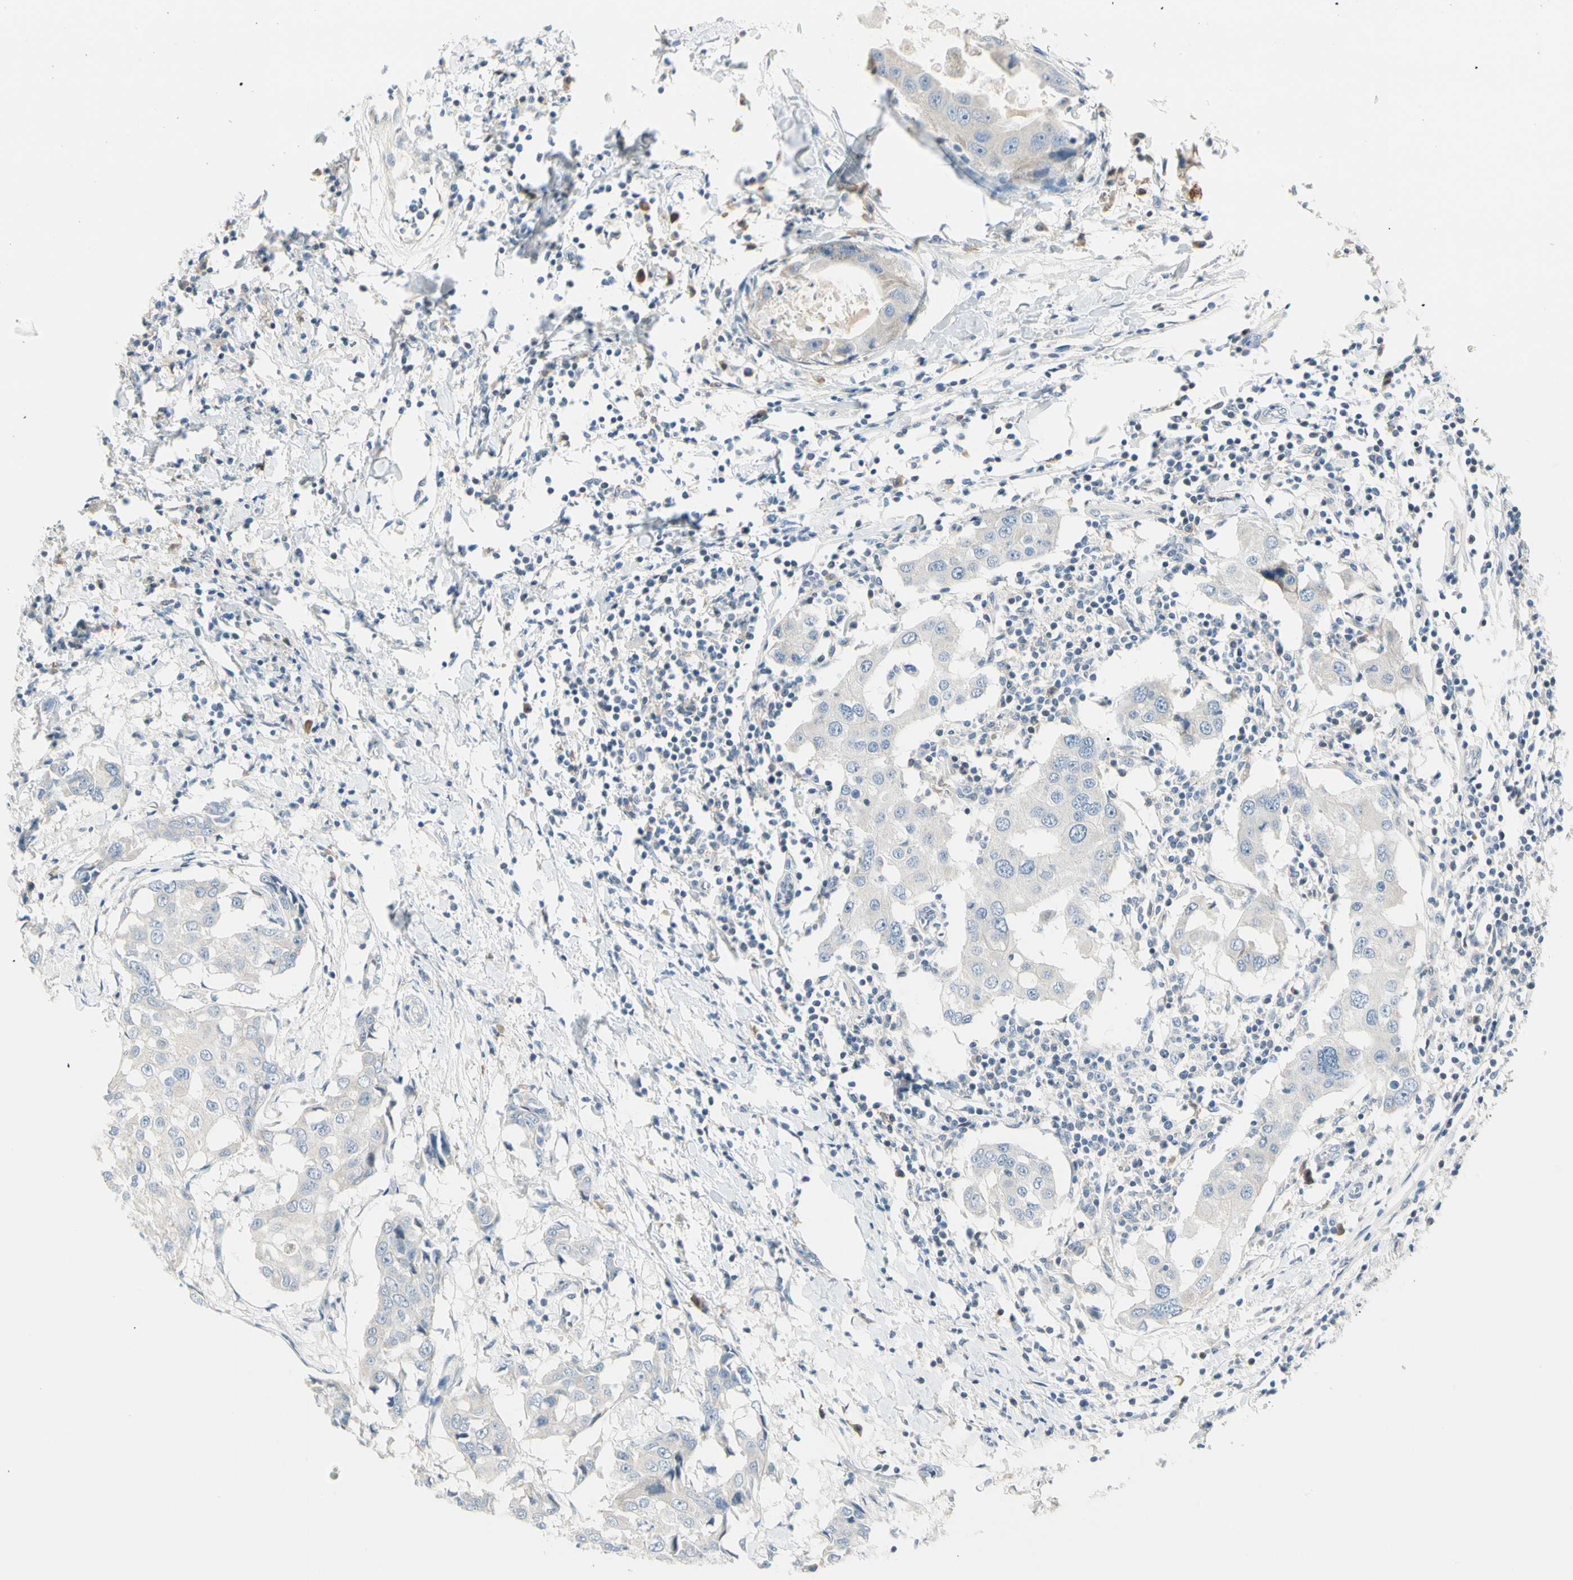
{"staining": {"intensity": "negative", "quantity": "none", "location": "none"}, "tissue": "breast cancer", "cell_type": "Tumor cells", "image_type": "cancer", "snomed": [{"axis": "morphology", "description": "Duct carcinoma"}, {"axis": "topography", "description": "Breast"}], "caption": "The IHC image has no significant staining in tumor cells of breast cancer tissue.", "gene": "SLC6A15", "patient": {"sex": "female", "age": 27}}